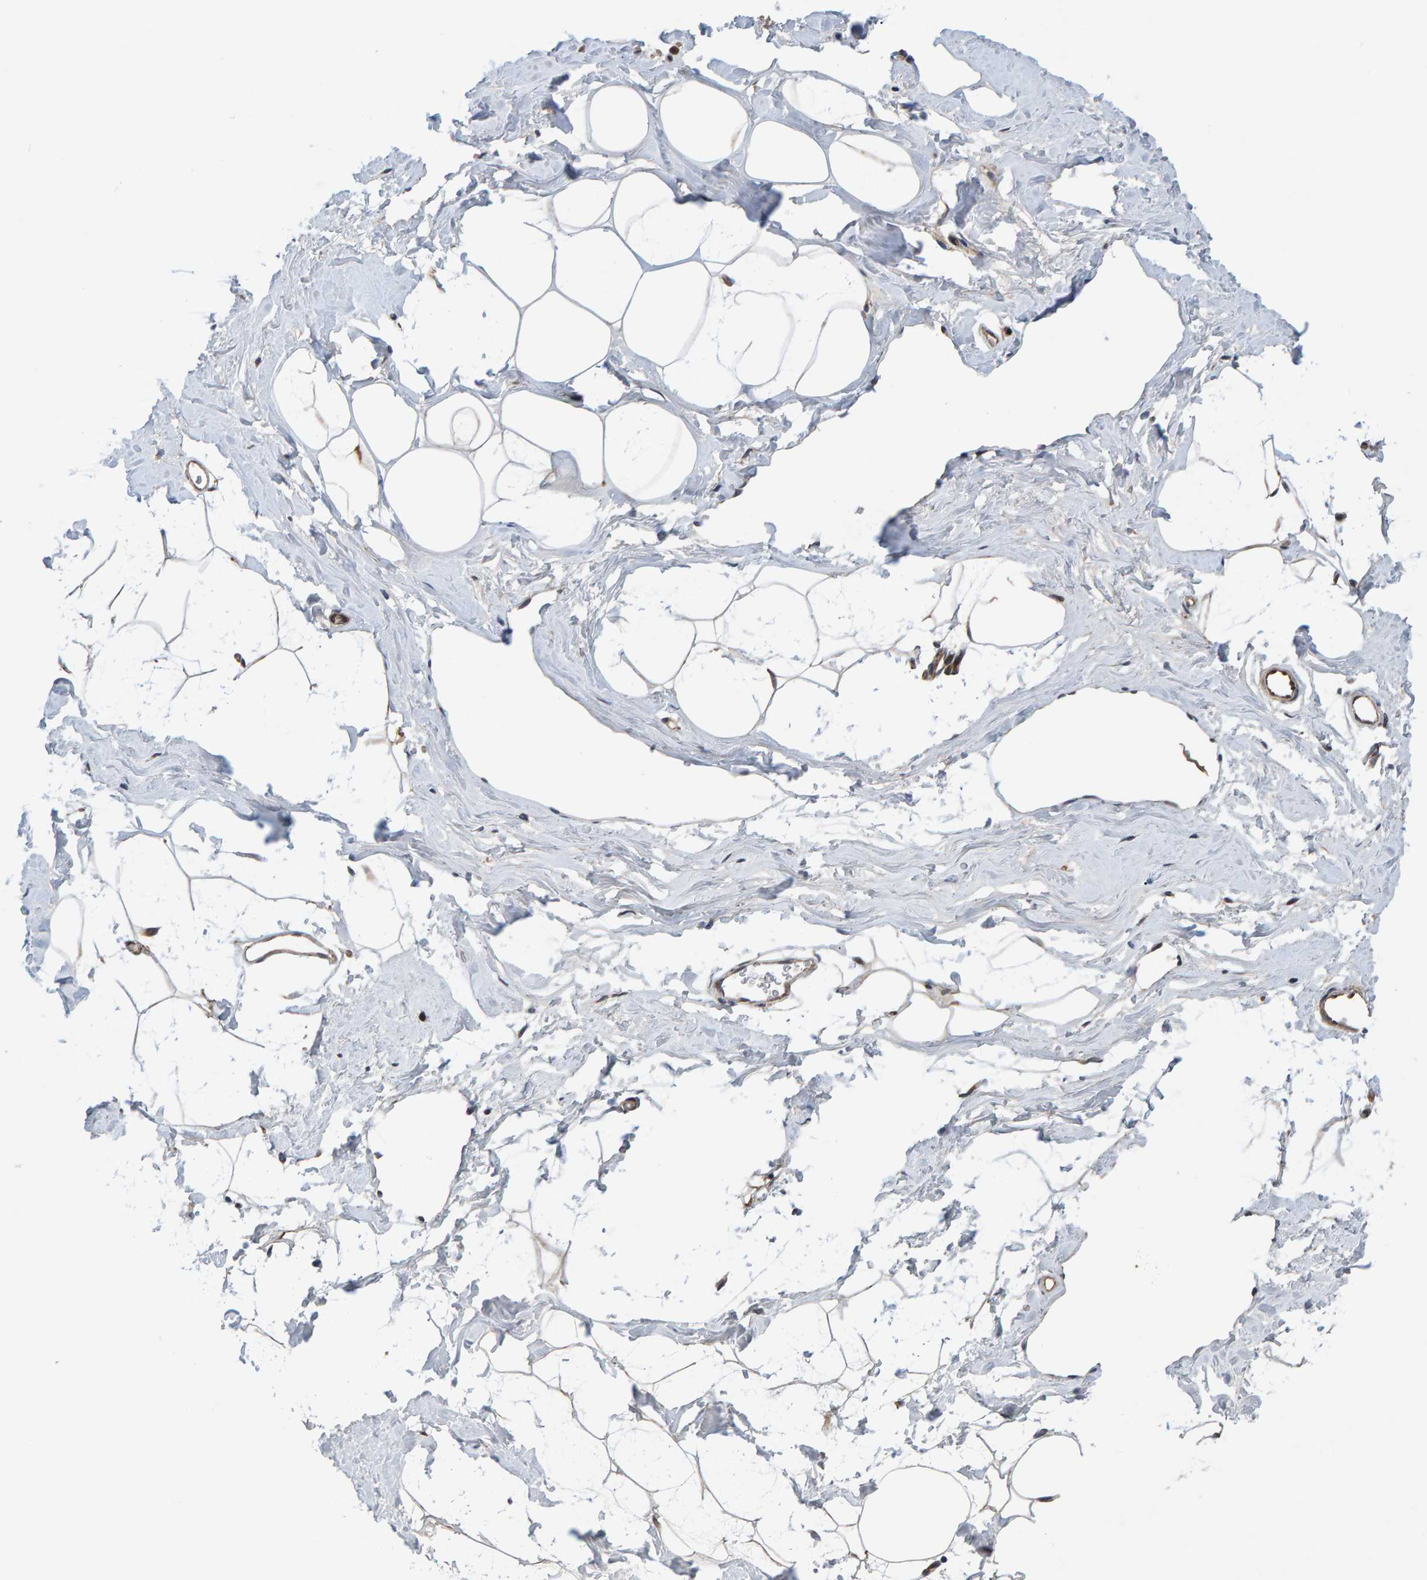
{"staining": {"intensity": "weak", "quantity": ">75%", "location": "cytoplasmic/membranous"}, "tissue": "adipose tissue", "cell_type": "Adipocytes", "image_type": "normal", "snomed": [{"axis": "morphology", "description": "Normal tissue, NOS"}, {"axis": "morphology", "description": "Fibrosis, NOS"}, {"axis": "topography", "description": "Breast"}, {"axis": "topography", "description": "Adipose tissue"}], "caption": "Adipocytes display low levels of weak cytoplasmic/membranous staining in about >75% of cells in benign human adipose tissue. (DAB (3,3'-diaminobenzidine) = brown stain, brightfield microscopy at high magnification).", "gene": "MFSD6L", "patient": {"sex": "female", "age": 39}}